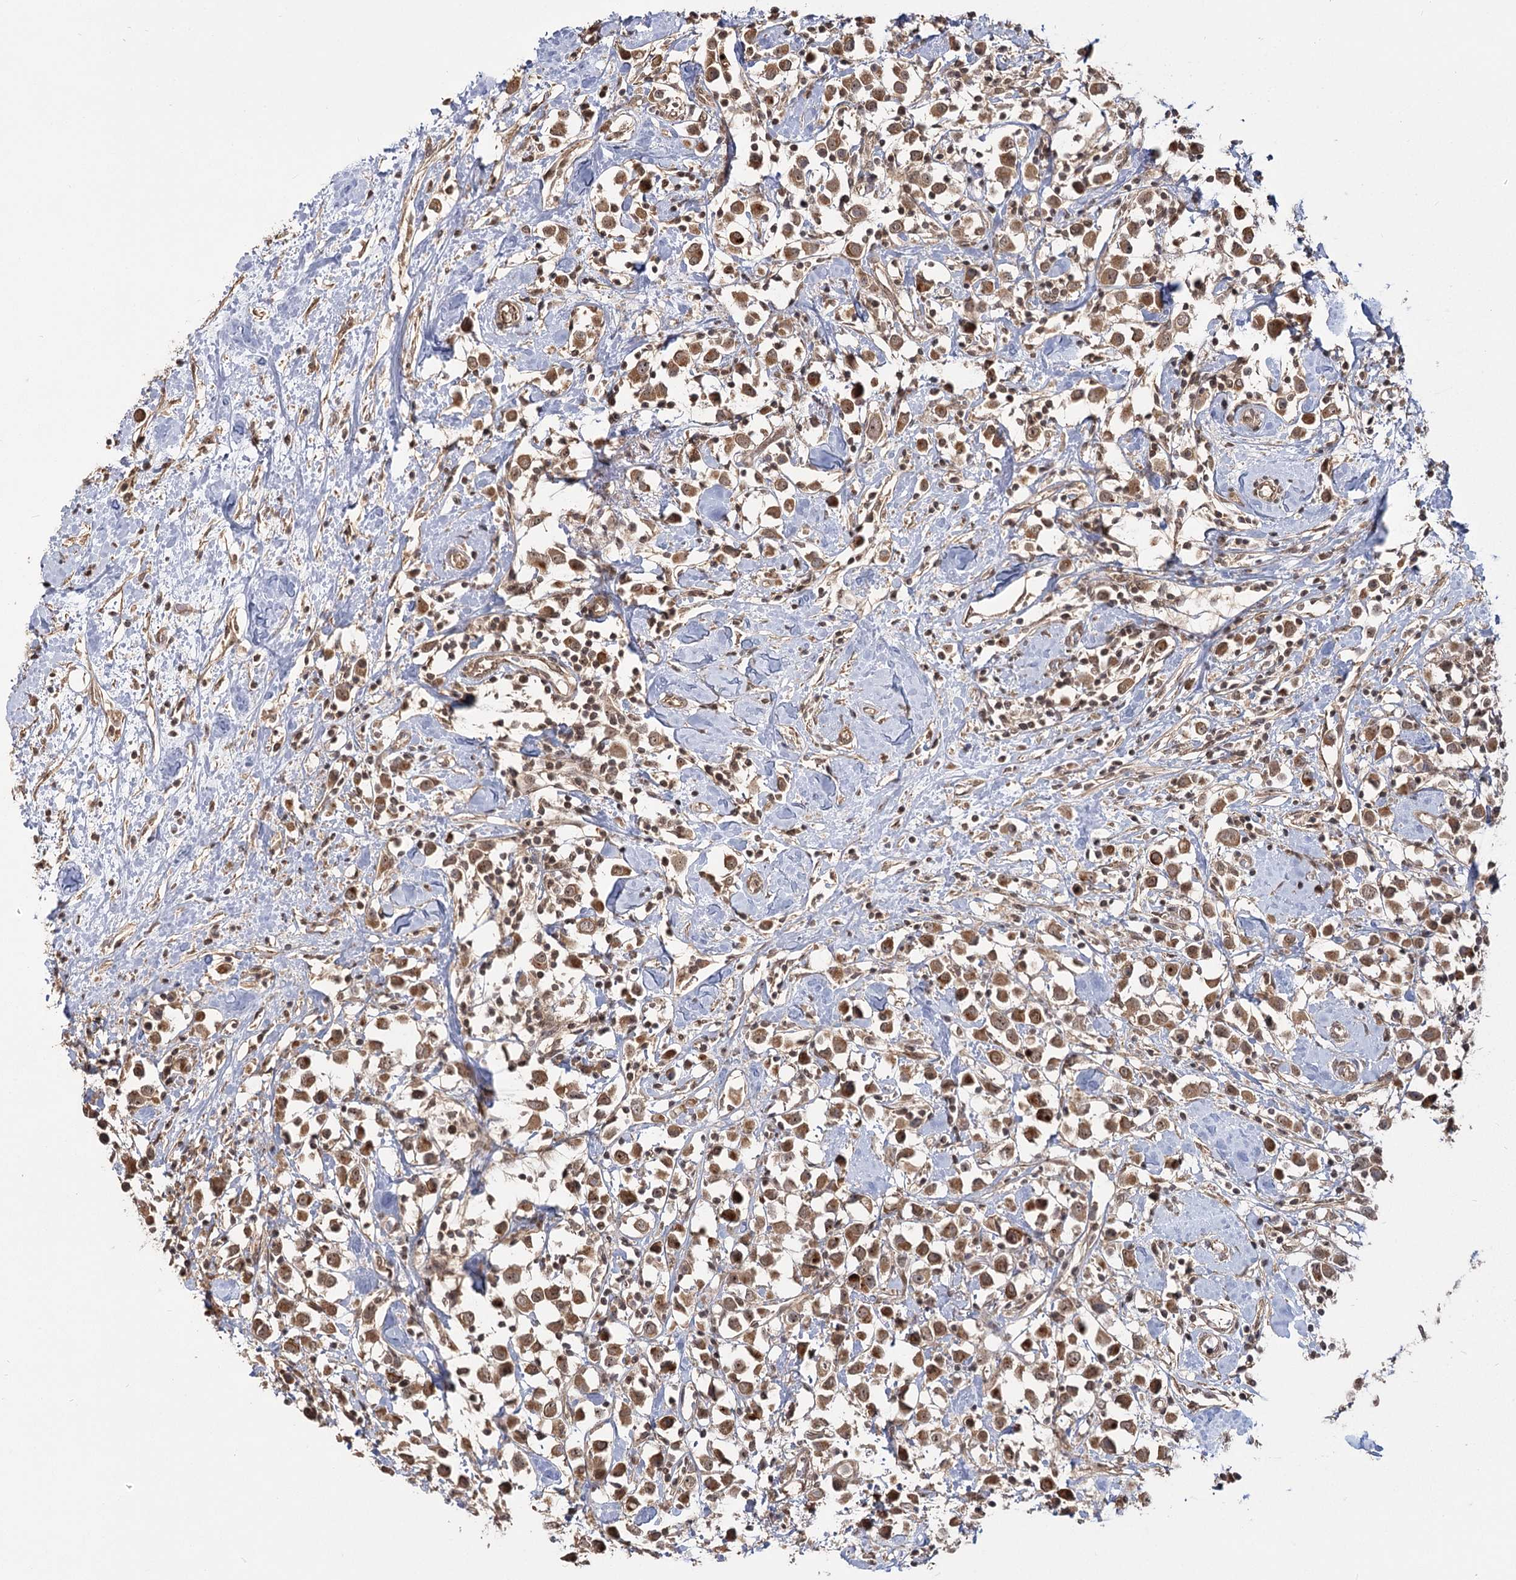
{"staining": {"intensity": "moderate", "quantity": ">75%", "location": "cytoplasmic/membranous"}, "tissue": "breast cancer", "cell_type": "Tumor cells", "image_type": "cancer", "snomed": [{"axis": "morphology", "description": "Duct carcinoma"}, {"axis": "topography", "description": "Breast"}], "caption": "Immunohistochemistry of breast intraductal carcinoma reveals medium levels of moderate cytoplasmic/membranous expression in about >75% of tumor cells.", "gene": "R3HDM2", "patient": {"sex": "female", "age": 61}}